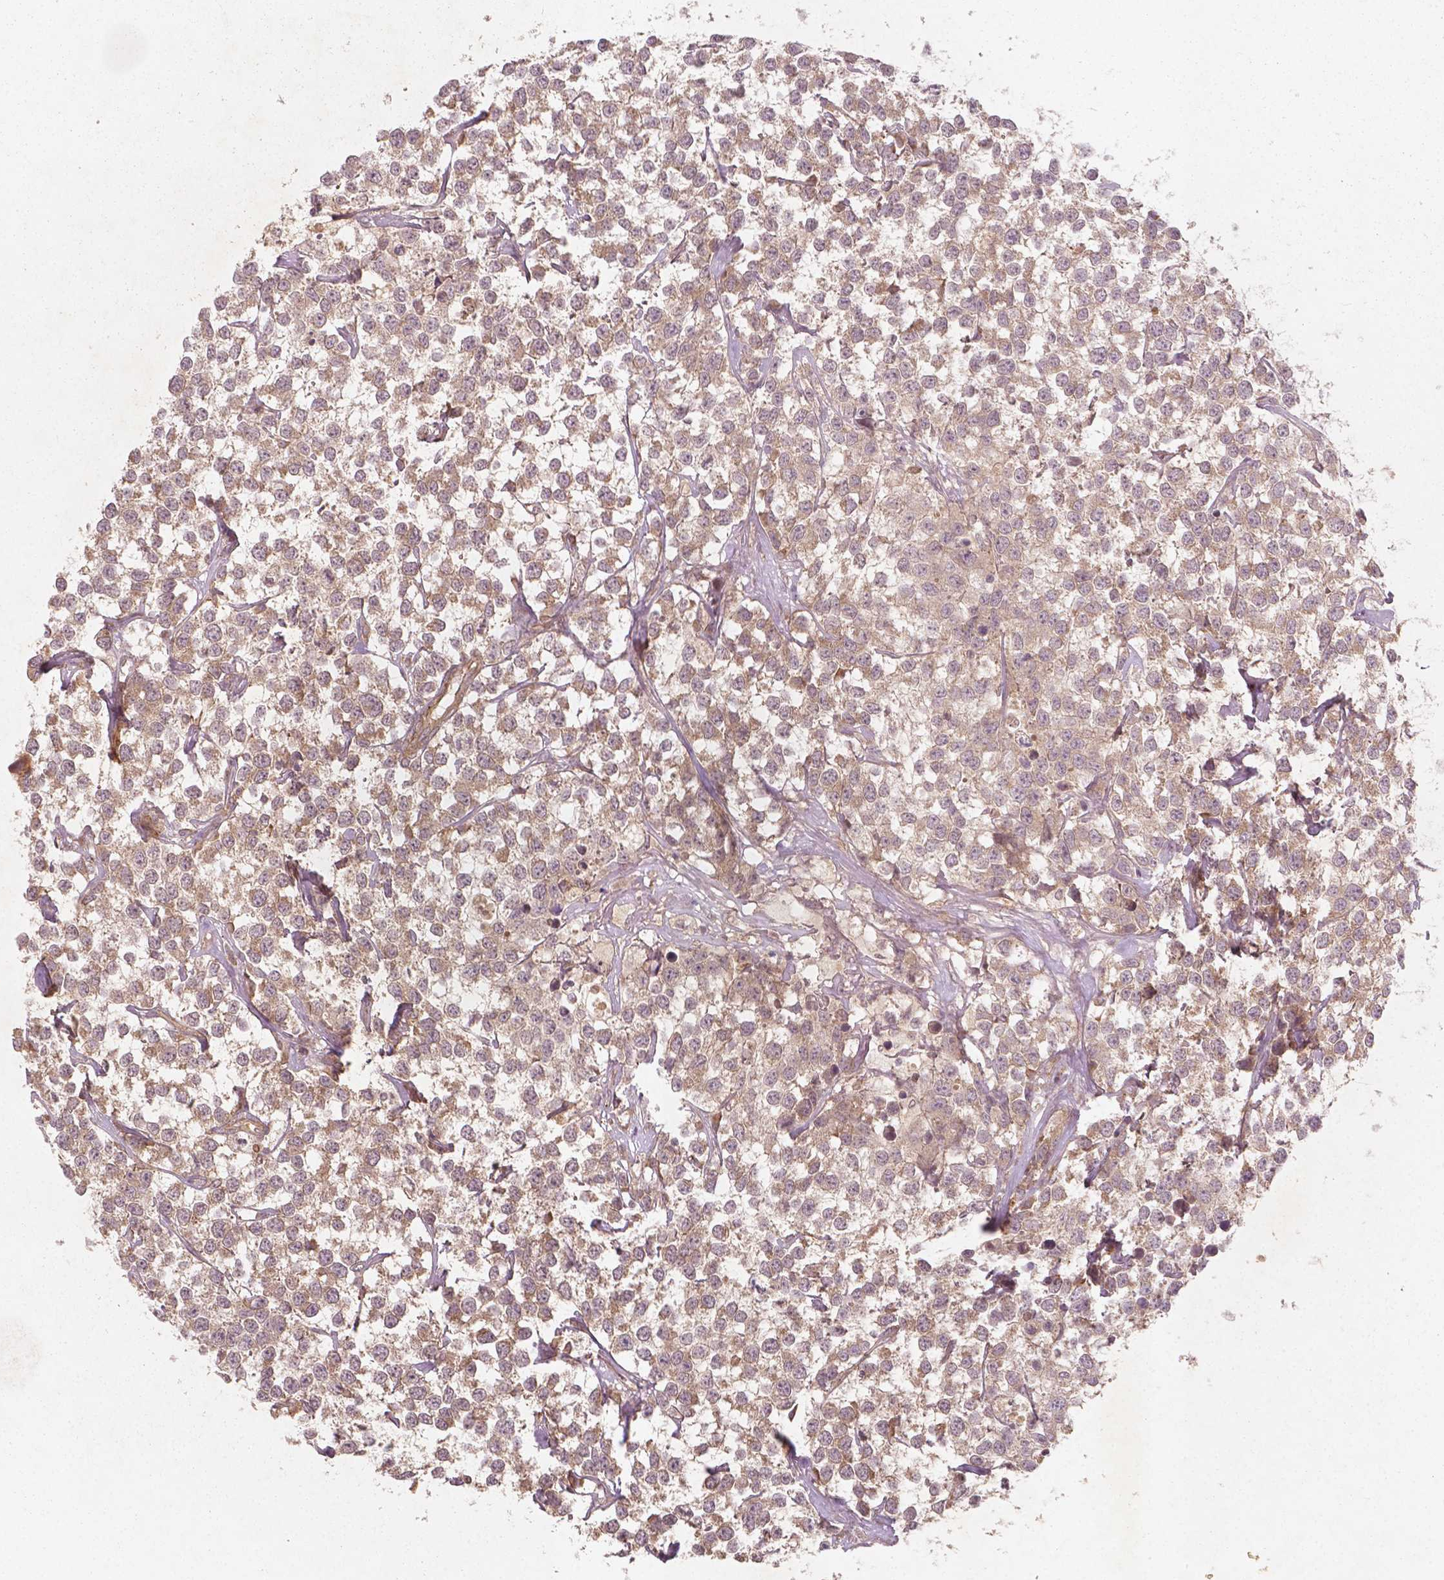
{"staining": {"intensity": "weak", "quantity": ">75%", "location": "cytoplasmic/membranous"}, "tissue": "testis cancer", "cell_type": "Tumor cells", "image_type": "cancer", "snomed": [{"axis": "morphology", "description": "Seminoma, NOS"}, {"axis": "topography", "description": "Testis"}], "caption": "Weak cytoplasmic/membranous positivity for a protein is identified in about >75% of tumor cells of testis cancer using immunohistochemistry.", "gene": "CYFIP2", "patient": {"sex": "male", "age": 59}}